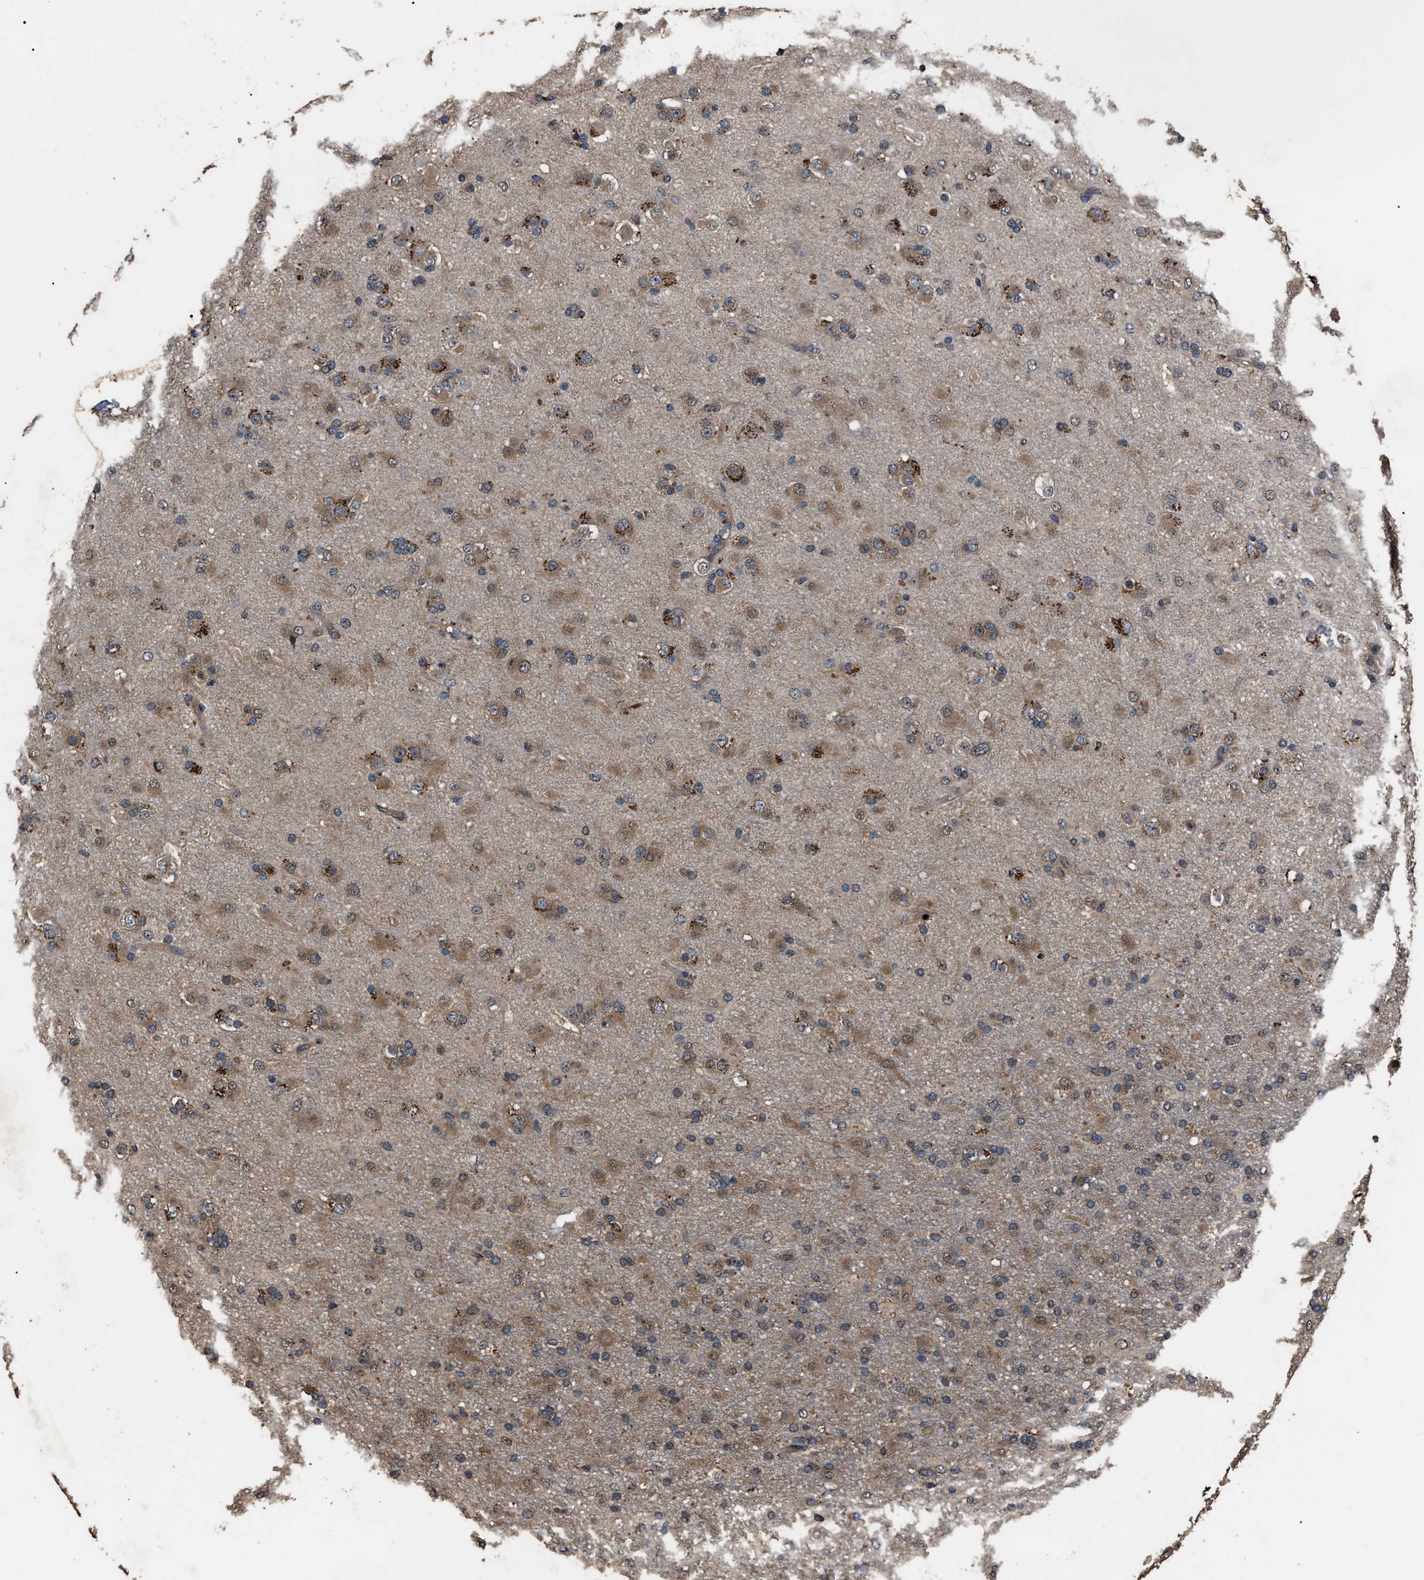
{"staining": {"intensity": "moderate", "quantity": ">75%", "location": "cytoplasmic/membranous"}, "tissue": "glioma", "cell_type": "Tumor cells", "image_type": "cancer", "snomed": [{"axis": "morphology", "description": "Glioma, malignant, Low grade"}, {"axis": "topography", "description": "Brain"}], "caption": "The photomicrograph reveals immunohistochemical staining of malignant glioma (low-grade). There is moderate cytoplasmic/membranous expression is identified in about >75% of tumor cells. (DAB IHC, brown staining for protein, blue staining for nuclei).", "gene": "RNF216", "patient": {"sex": "male", "age": 65}}